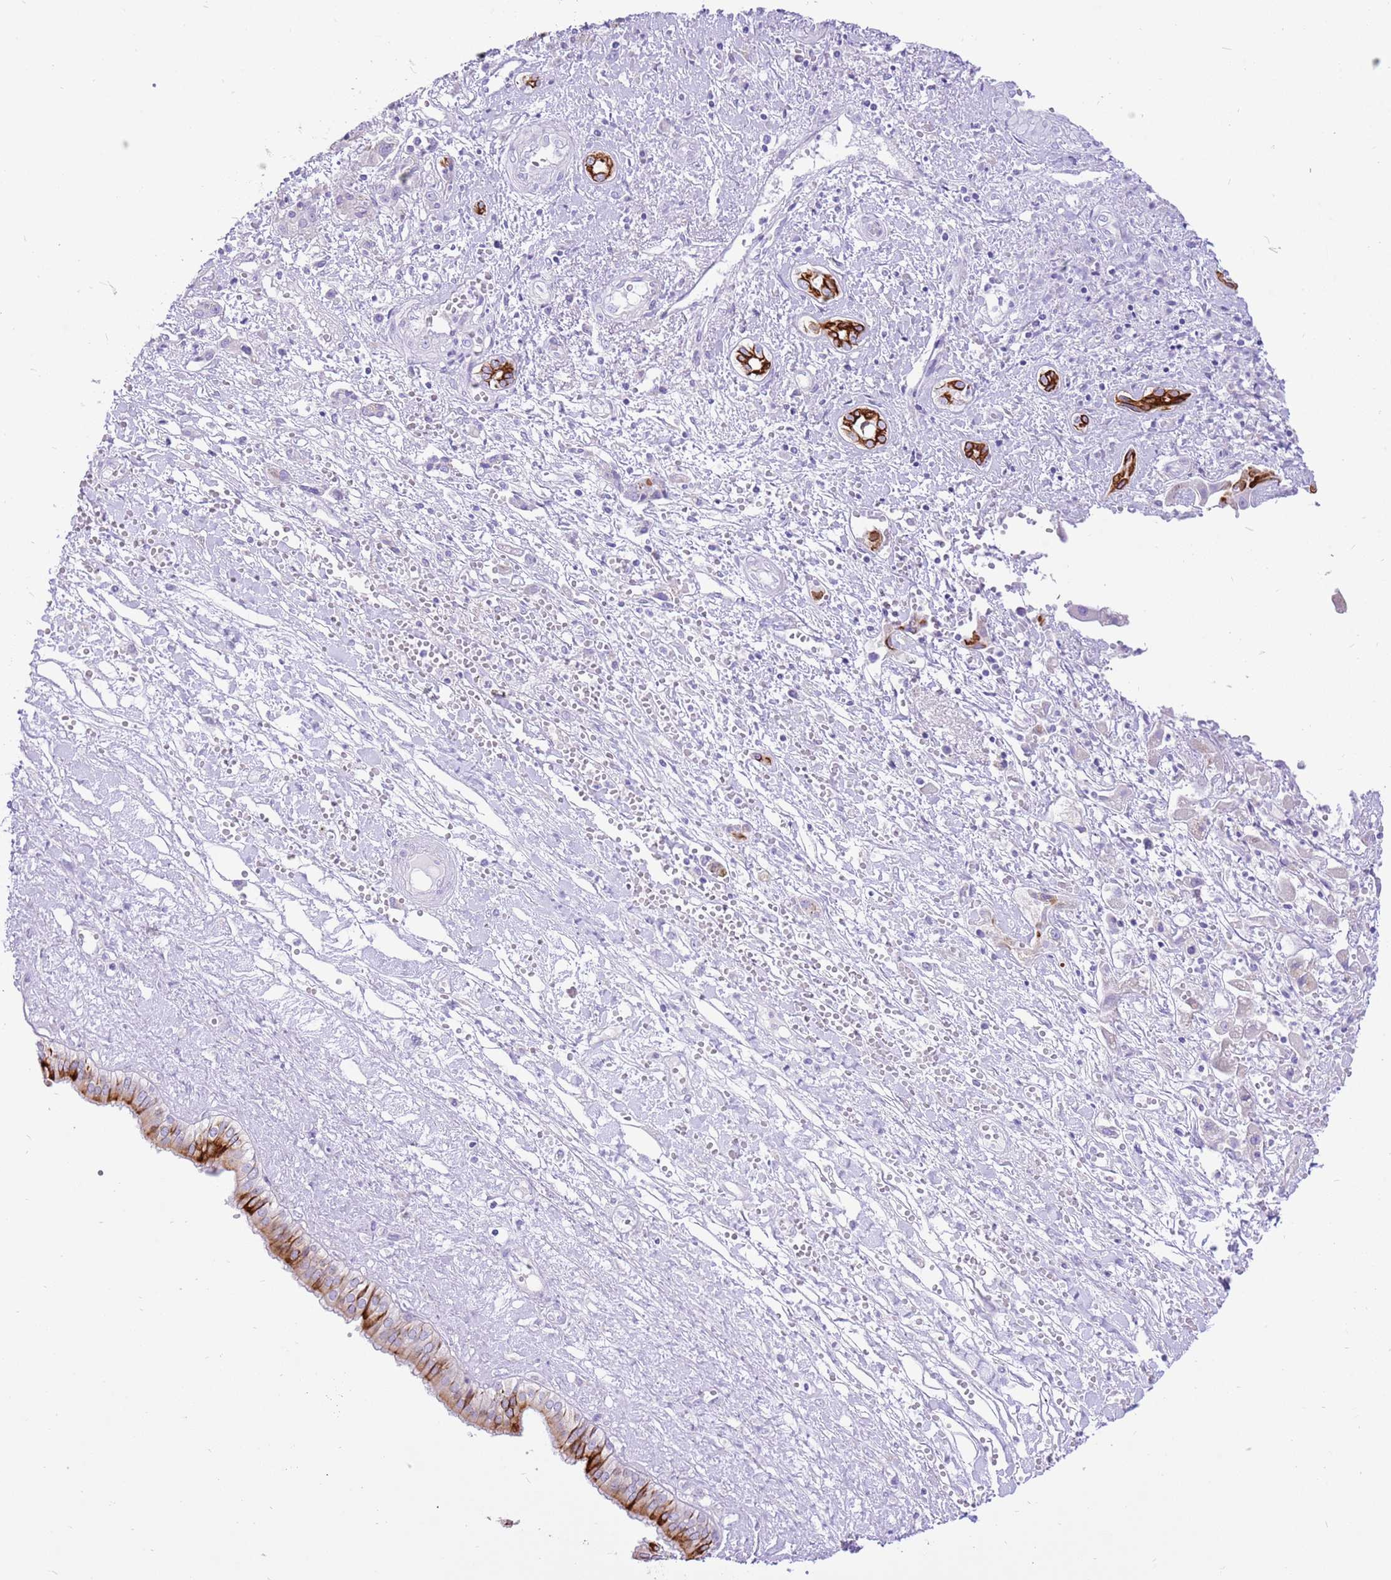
{"staining": {"intensity": "moderate", "quantity": "25%-75%", "location": "cytoplasmic/membranous"}, "tissue": "liver cancer", "cell_type": "Tumor cells", "image_type": "cancer", "snomed": [{"axis": "morphology", "description": "Cholangiocarcinoma"}, {"axis": "topography", "description": "Liver"}], "caption": "An immunohistochemistry (IHC) image of neoplastic tissue is shown. Protein staining in brown highlights moderate cytoplasmic/membranous positivity in liver cancer (cholangiocarcinoma) within tumor cells.", "gene": "R3HDM4", "patient": {"sex": "male", "age": 67}}